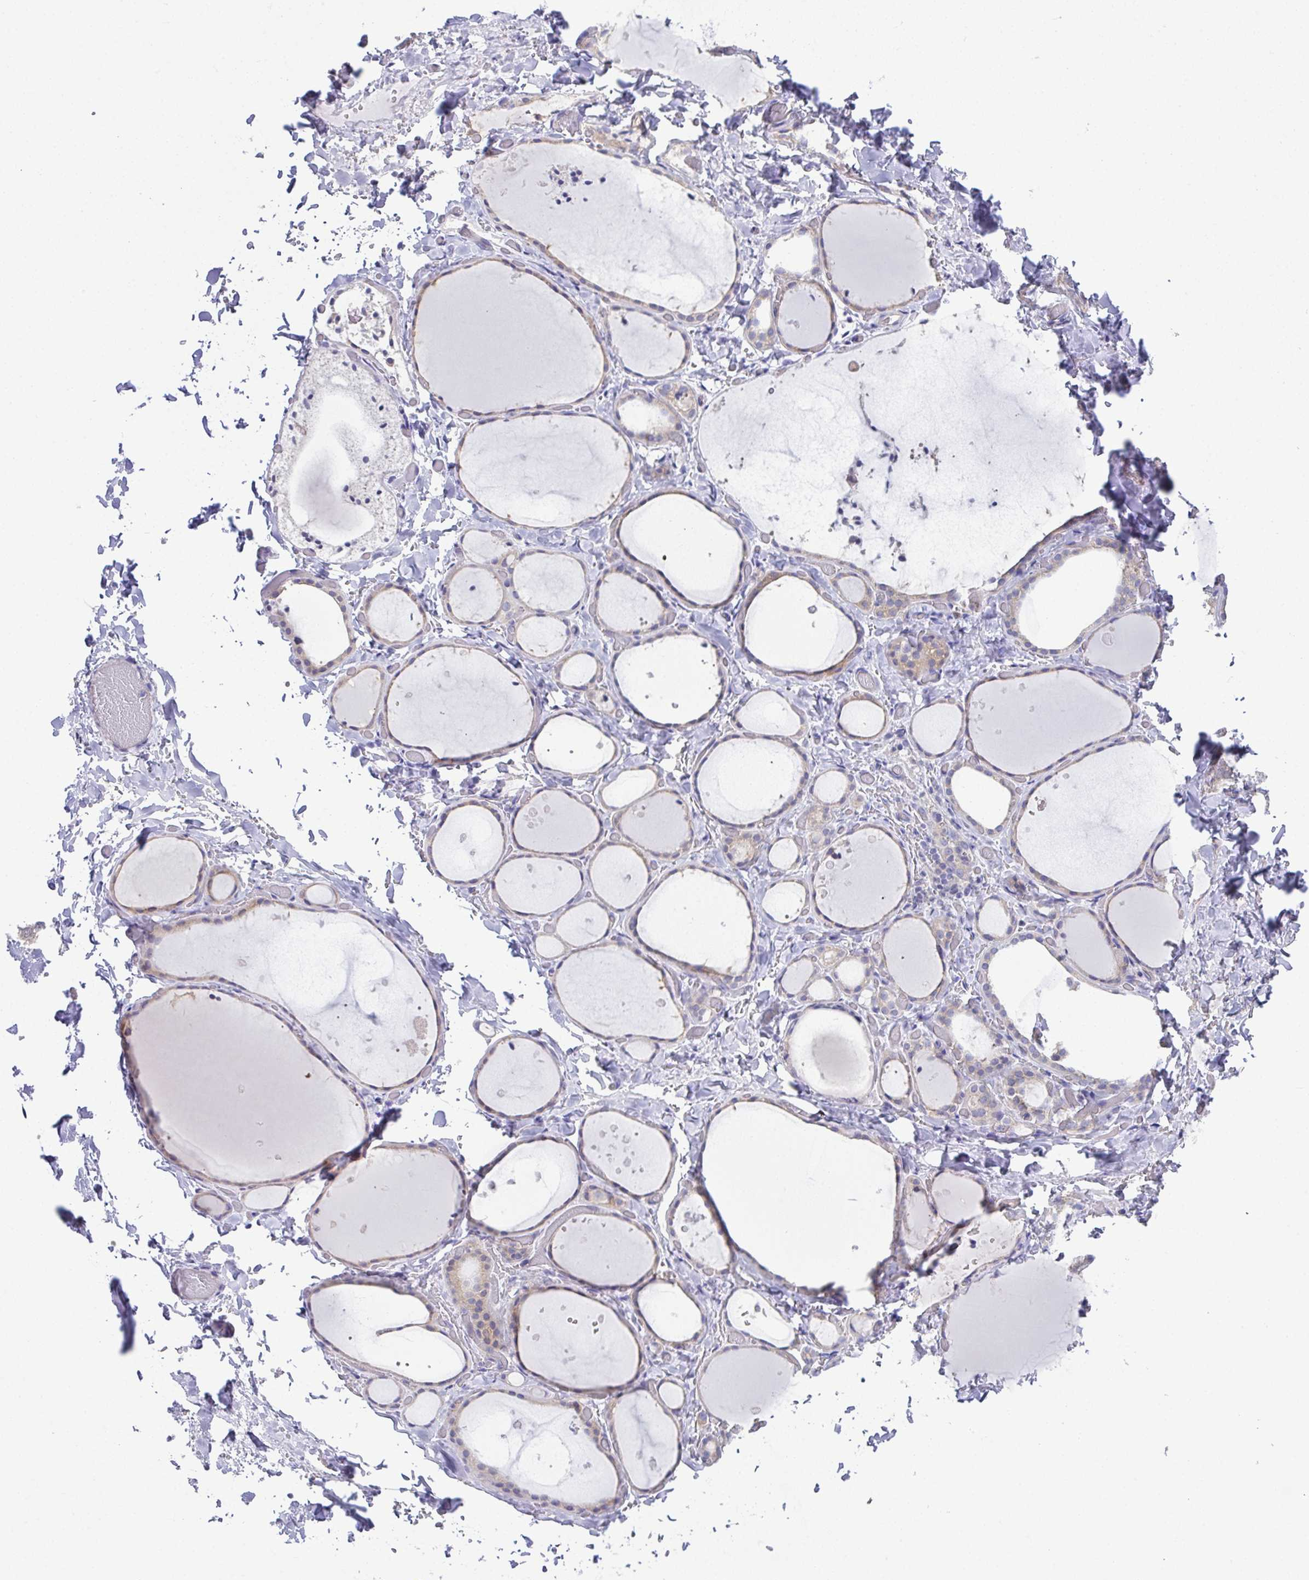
{"staining": {"intensity": "weak", "quantity": "<25%", "location": "cytoplasmic/membranous"}, "tissue": "thyroid gland", "cell_type": "Glandular cells", "image_type": "normal", "snomed": [{"axis": "morphology", "description": "Normal tissue, NOS"}, {"axis": "topography", "description": "Thyroid gland"}], "caption": "Protein analysis of unremarkable thyroid gland shows no significant staining in glandular cells.", "gene": "CFAP97D1", "patient": {"sex": "female", "age": 36}}